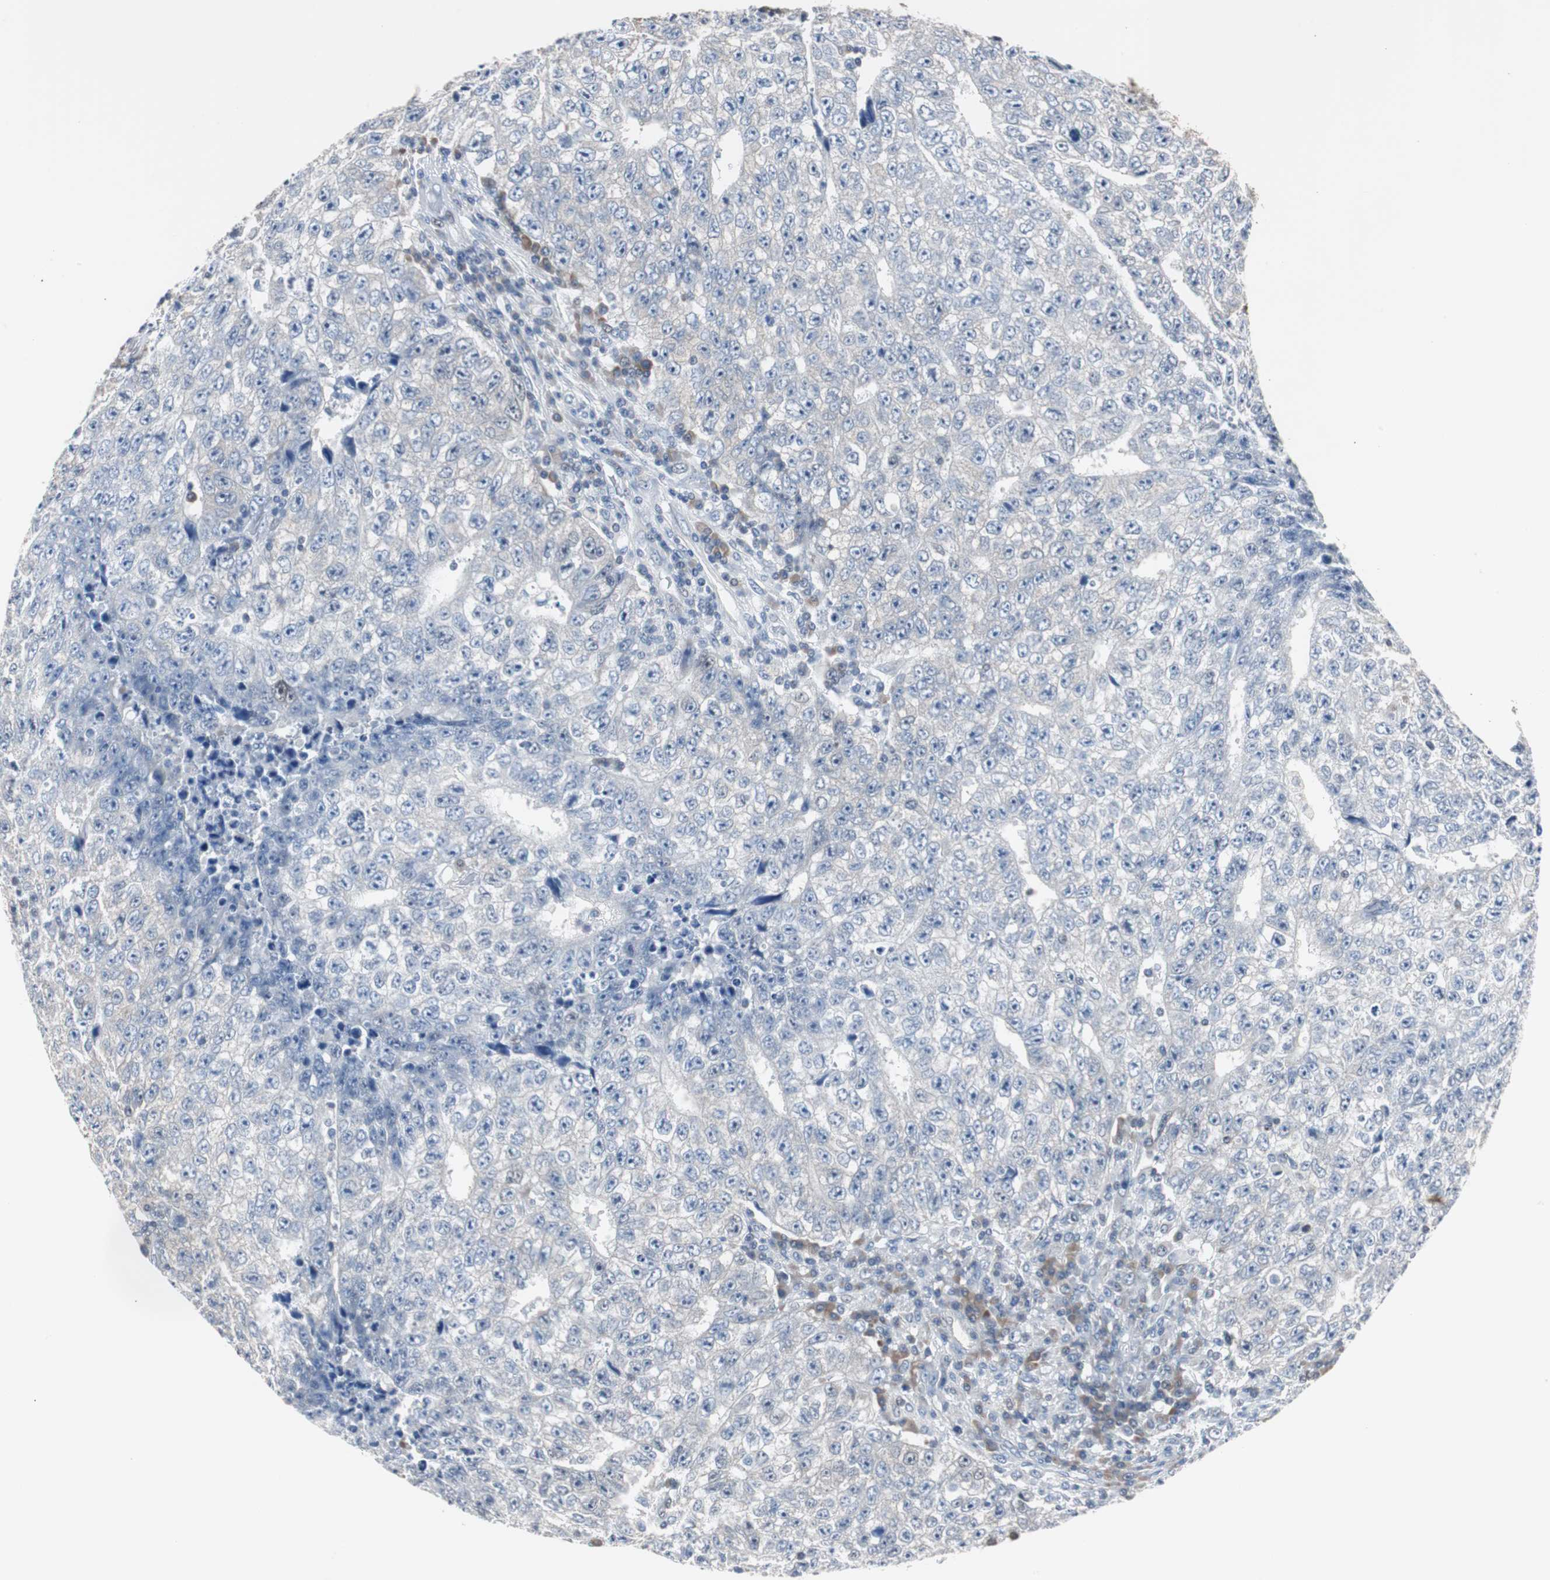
{"staining": {"intensity": "negative", "quantity": "none", "location": "none"}, "tissue": "testis cancer", "cell_type": "Tumor cells", "image_type": "cancer", "snomed": [{"axis": "morphology", "description": "Necrosis, NOS"}, {"axis": "morphology", "description": "Carcinoma, Embryonal, NOS"}, {"axis": "topography", "description": "Testis"}], "caption": "IHC histopathology image of human testis embryonal carcinoma stained for a protein (brown), which demonstrates no staining in tumor cells.", "gene": "ZHX2", "patient": {"sex": "male", "age": 19}}